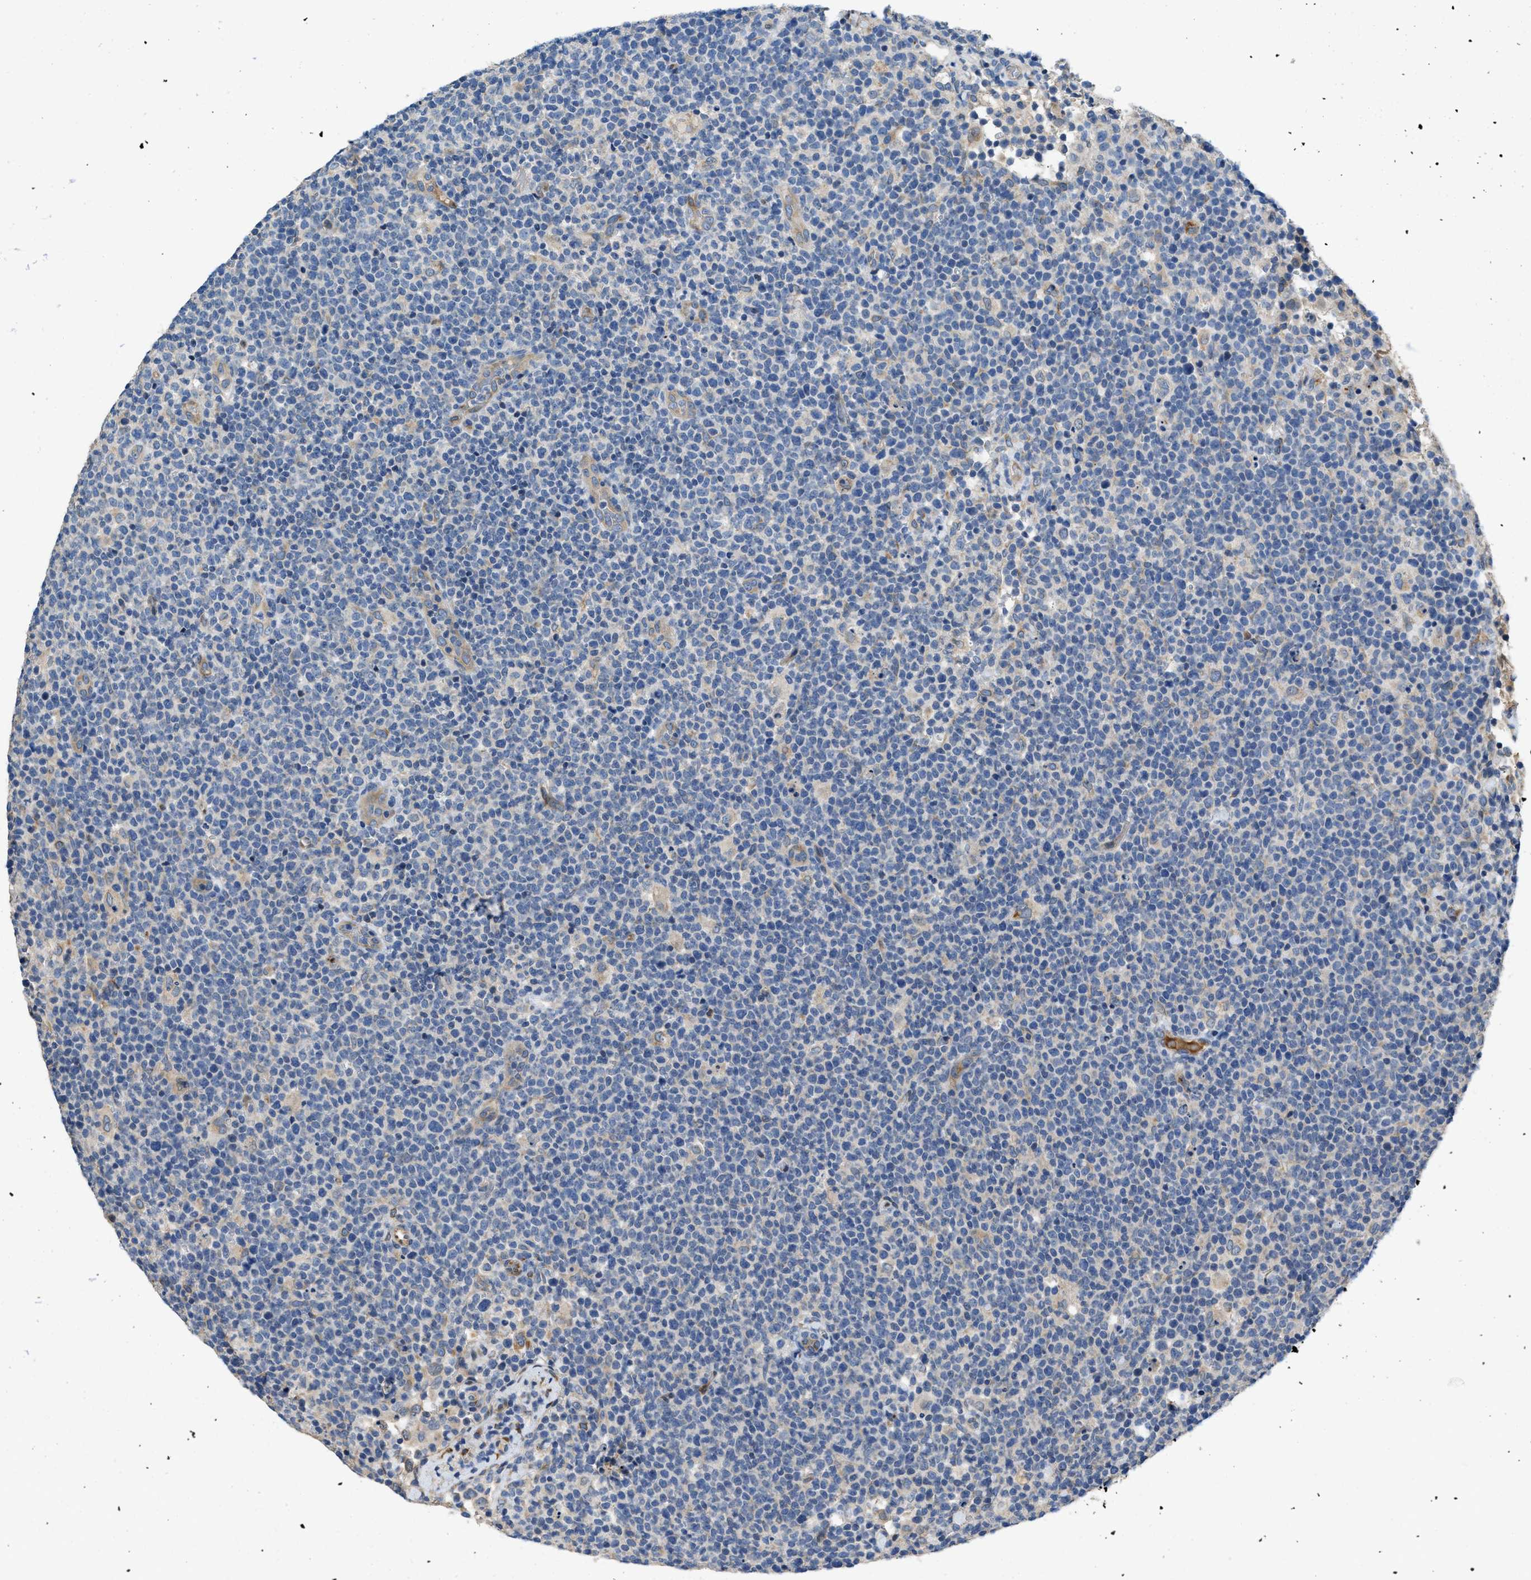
{"staining": {"intensity": "negative", "quantity": "none", "location": "none"}, "tissue": "lymphoma", "cell_type": "Tumor cells", "image_type": "cancer", "snomed": [{"axis": "morphology", "description": "Malignant lymphoma, non-Hodgkin's type, High grade"}, {"axis": "topography", "description": "Lymph node"}], "caption": "Immunohistochemistry (IHC) of human malignant lymphoma, non-Hodgkin's type (high-grade) displays no staining in tumor cells.", "gene": "GGCX", "patient": {"sex": "male", "age": 61}}